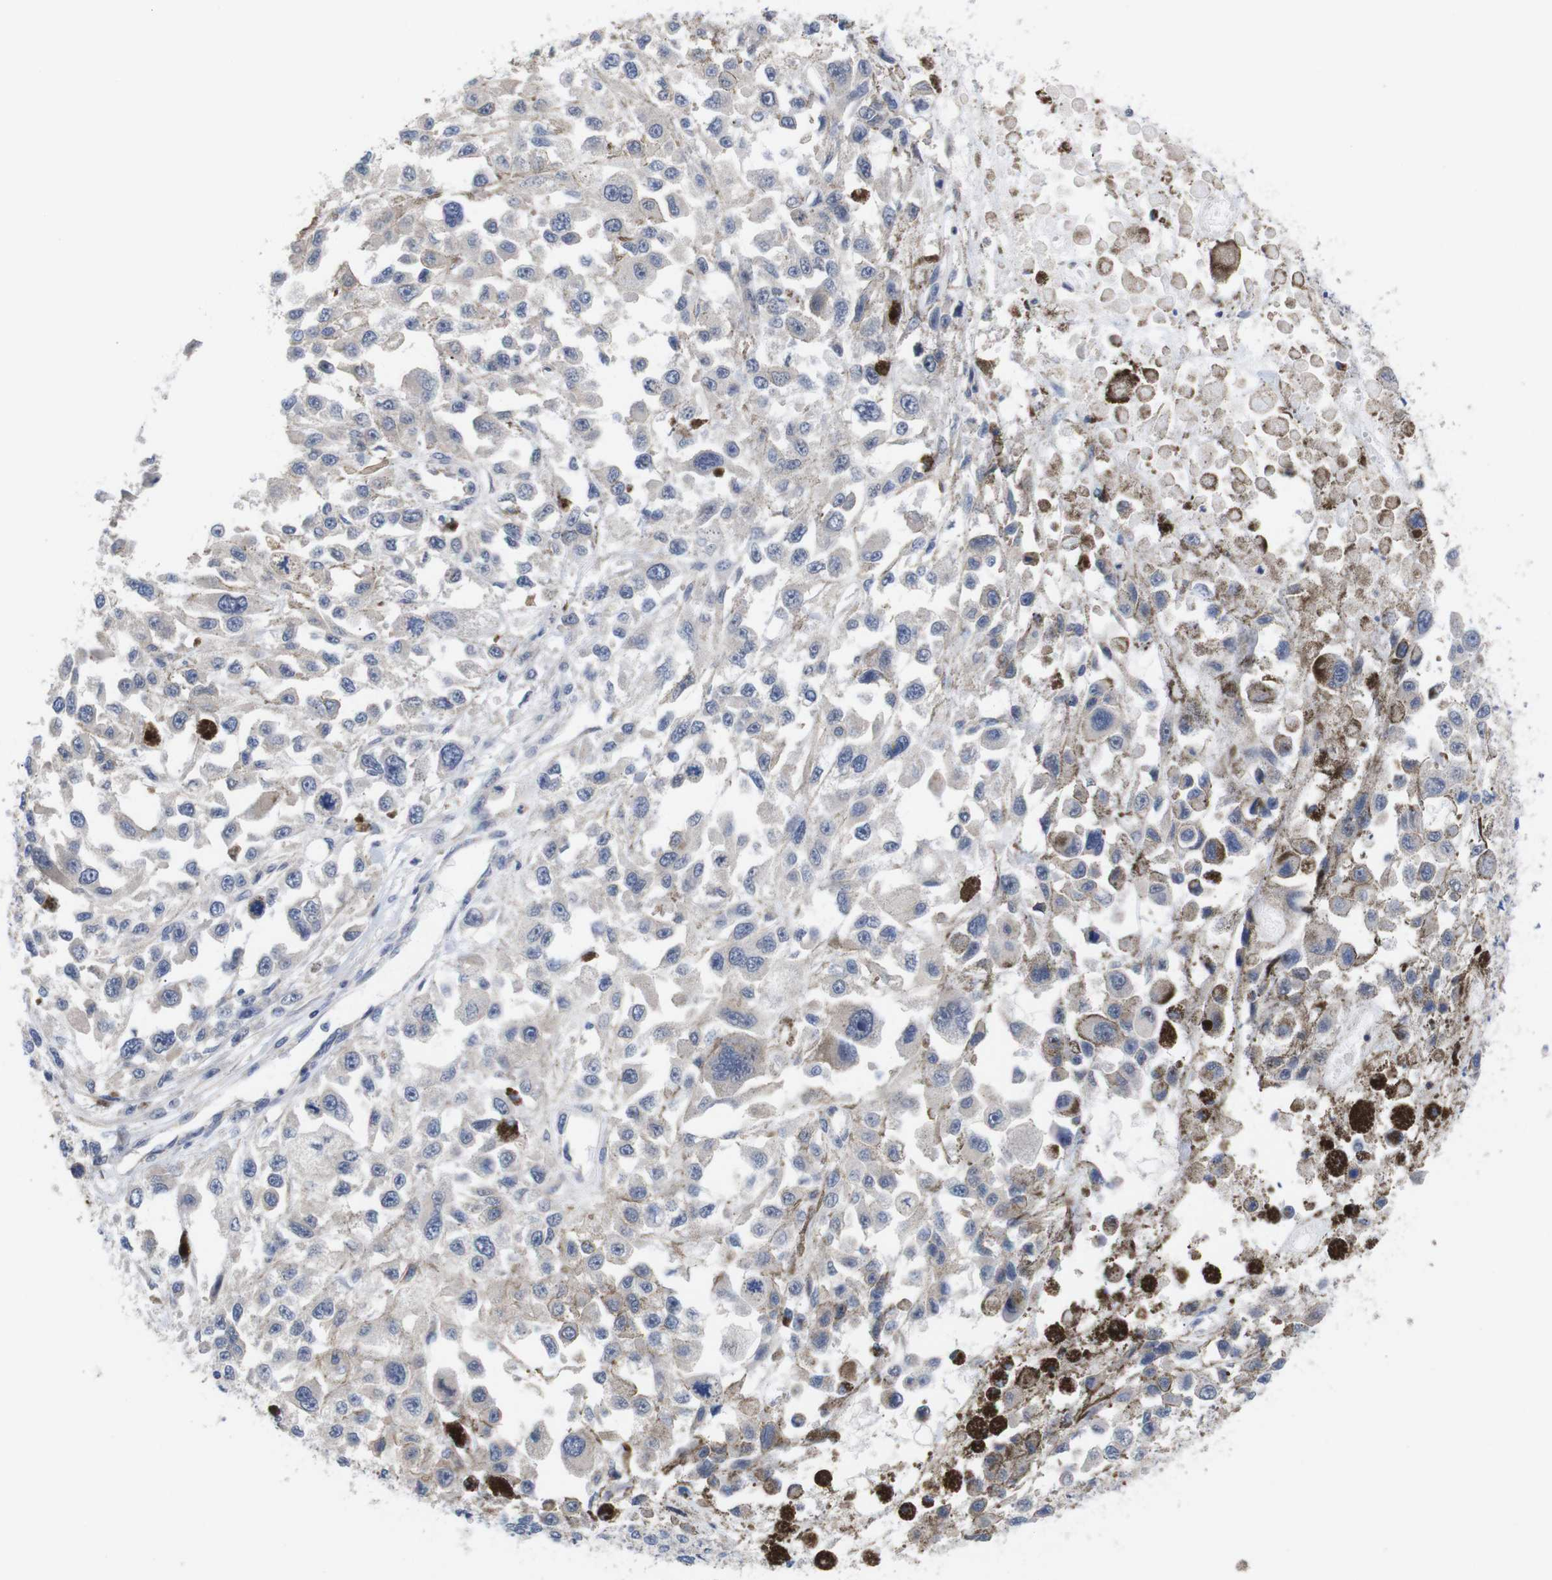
{"staining": {"intensity": "negative", "quantity": "none", "location": "none"}, "tissue": "melanoma", "cell_type": "Tumor cells", "image_type": "cancer", "snomed": [{"axis": "morphology", "description": "Malignant melanoma, Metastatic site"}, {"axis": "topography", "description": "Lymph node"}], "caption": "IHC of human malignant melanoma (metastatic site) exhibits no positivity in tumor cells.", "gene": "USH1C", "patient": {"sex": "male", "age": 59}}